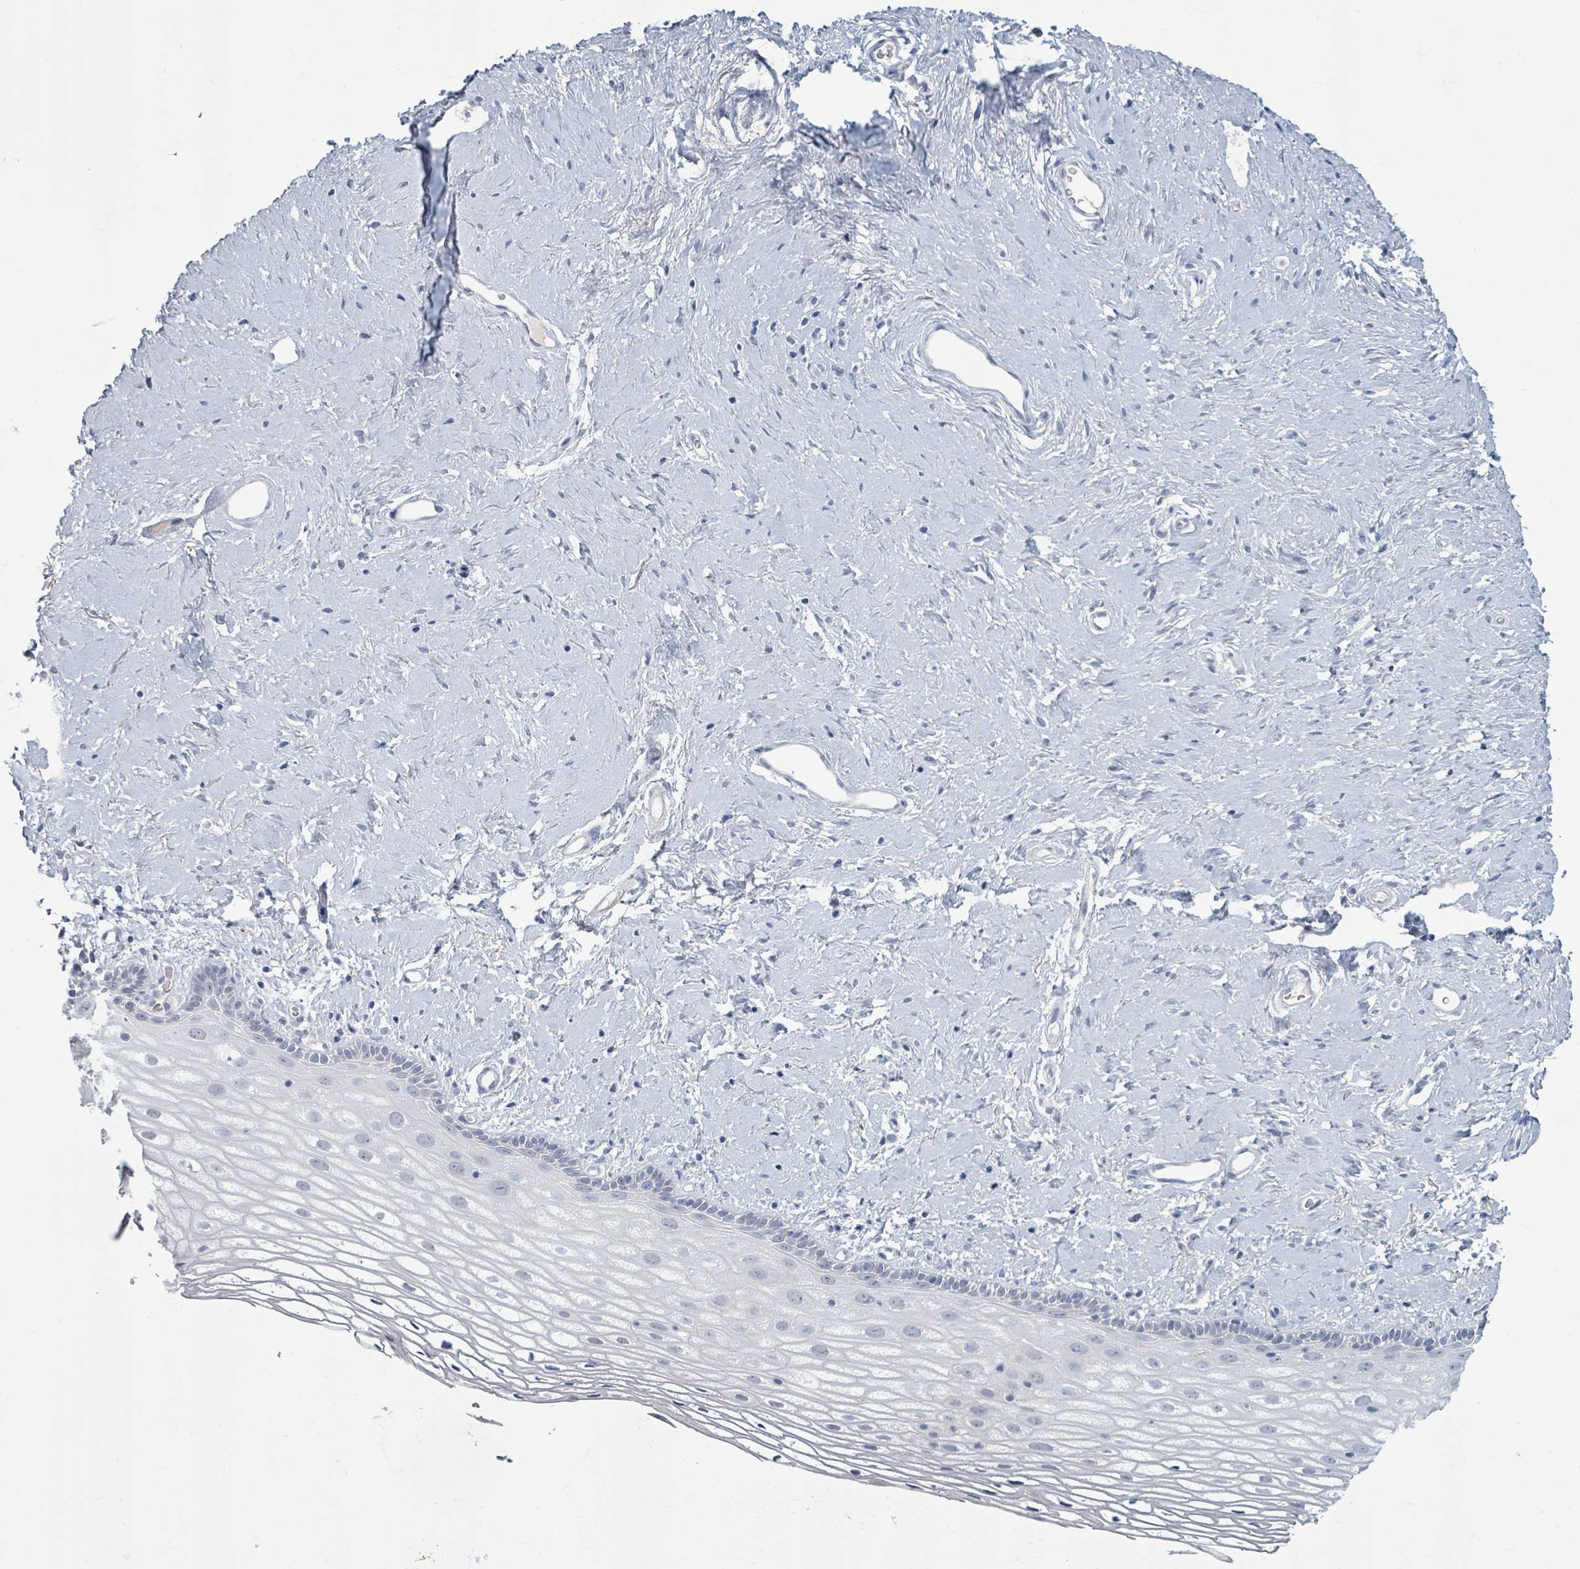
{"staining": {"intensity": "negative", "quantity": "none", "location": "none"}, "tissue": "vagina", "cell_type": "Squamous epithelial cells", "image_type": "normal", "snomed": [{"axis": "morphology", "description": "Normal tissue, NOS"}, {"axis": "morphology", "description": "Adenocarcinoma, NOS"}, {"axis": "topography", "description": "Rectum"}, {"axis": "topography", "description": "Vagina"}], "caption": "Immunohistochemistry (IHC) of unremarkable human vagina exhibits no expression in squamous epithelial cells.", "gene": "WNT11", "patient": {"sex": "female", "age": 71}}